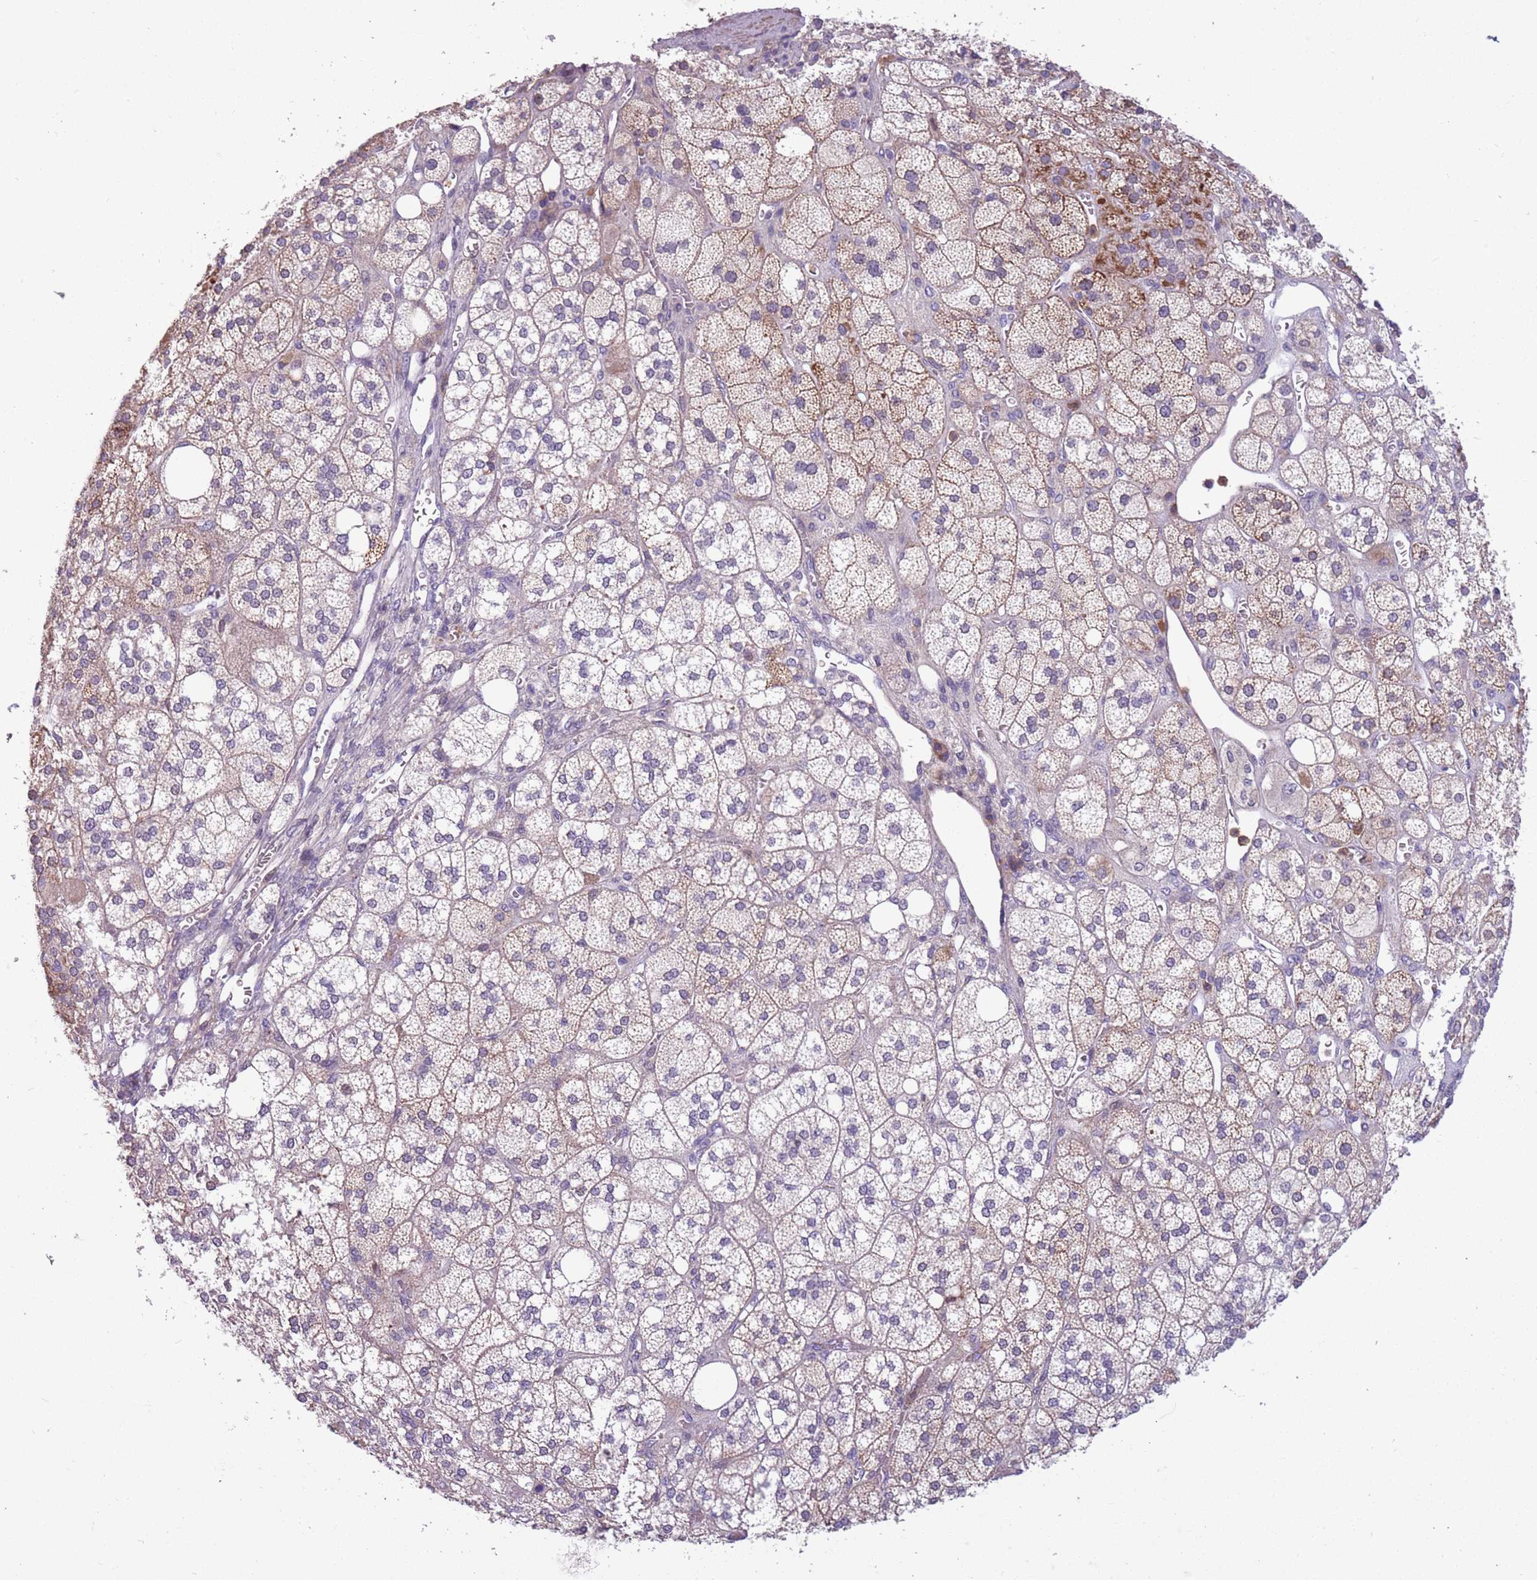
{"staining": {"intensity": "moderate", "quantity": "25%-75%", "location": "cytoplasmic/membranous"}, "tissue": "adrenal gland", "cell_type": "Glandular cells", "image_type": "normal", "snomed": [{"axis": "morphology", "description": "Normal tissue, NOS"}, {"axis": "topography", "description": "Adrenal gland"}], "caption": "Human adrenal gland stained for a protein (brown) exhibits moderate cytoplasmic/membranous positive positivity in approximately 25%-75% of glandular cells.", "gene": "JAML", "patient": {"sex": "male", "age": 61}}